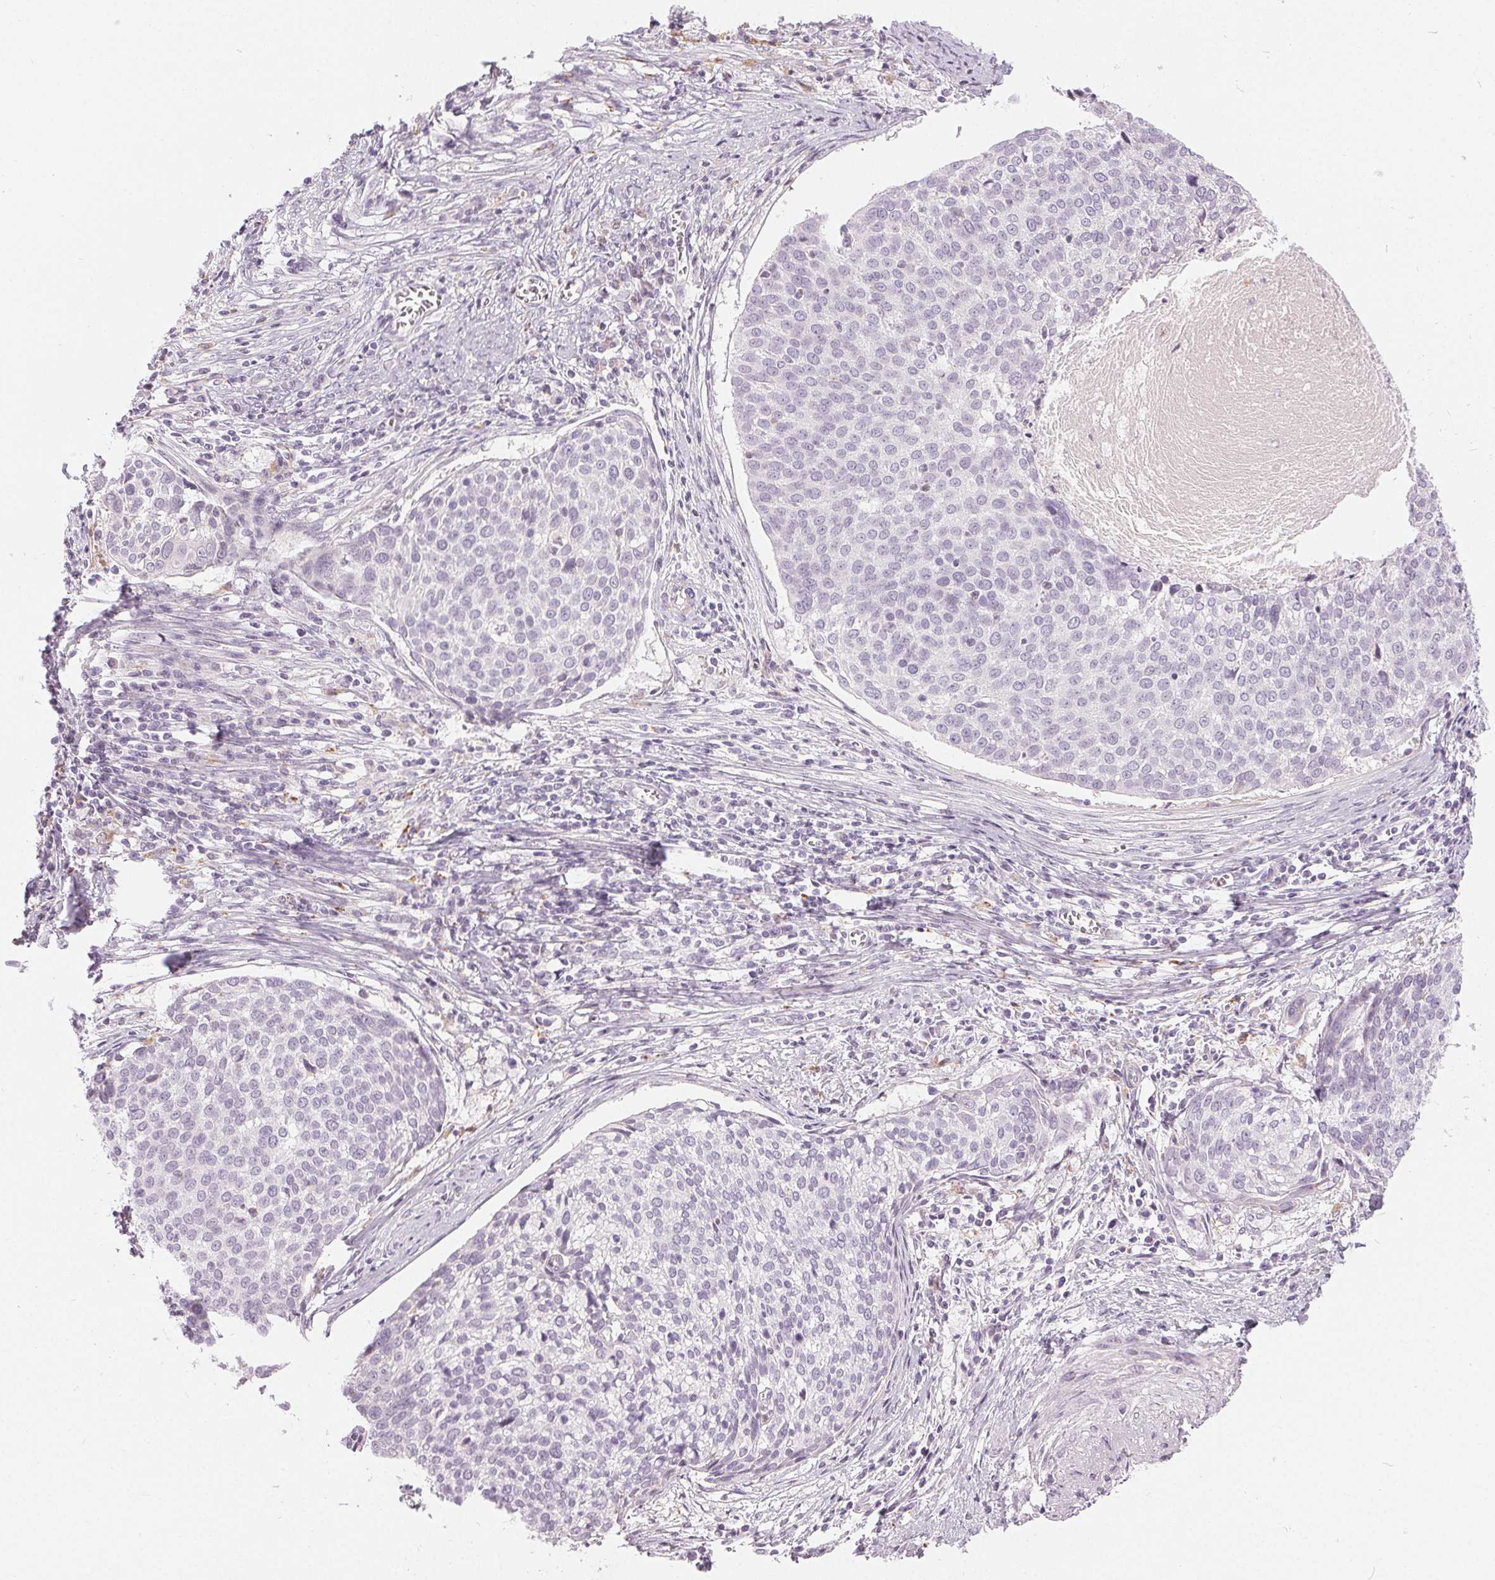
{"staining": {"intensity": "negative", "quantity": "none", "location": "none"}, "tissue": "cervical cancer", "cell_type": "Tumor cells", "image_type": "cancer", "snomed": [{"axis": "morphology", "description": "Squamous cell carcinoma, NOS"}, {"axis": "topography", "description": "Cervix"}], "caption": "Immunohistochemistry (IHC) micrograph of human cervical squamous cell carcinoma stained for a protein (brown), which shows no expression in tumor cells.", "gene": "HOPX", "patient": {"sex": "female", "age": 39}}